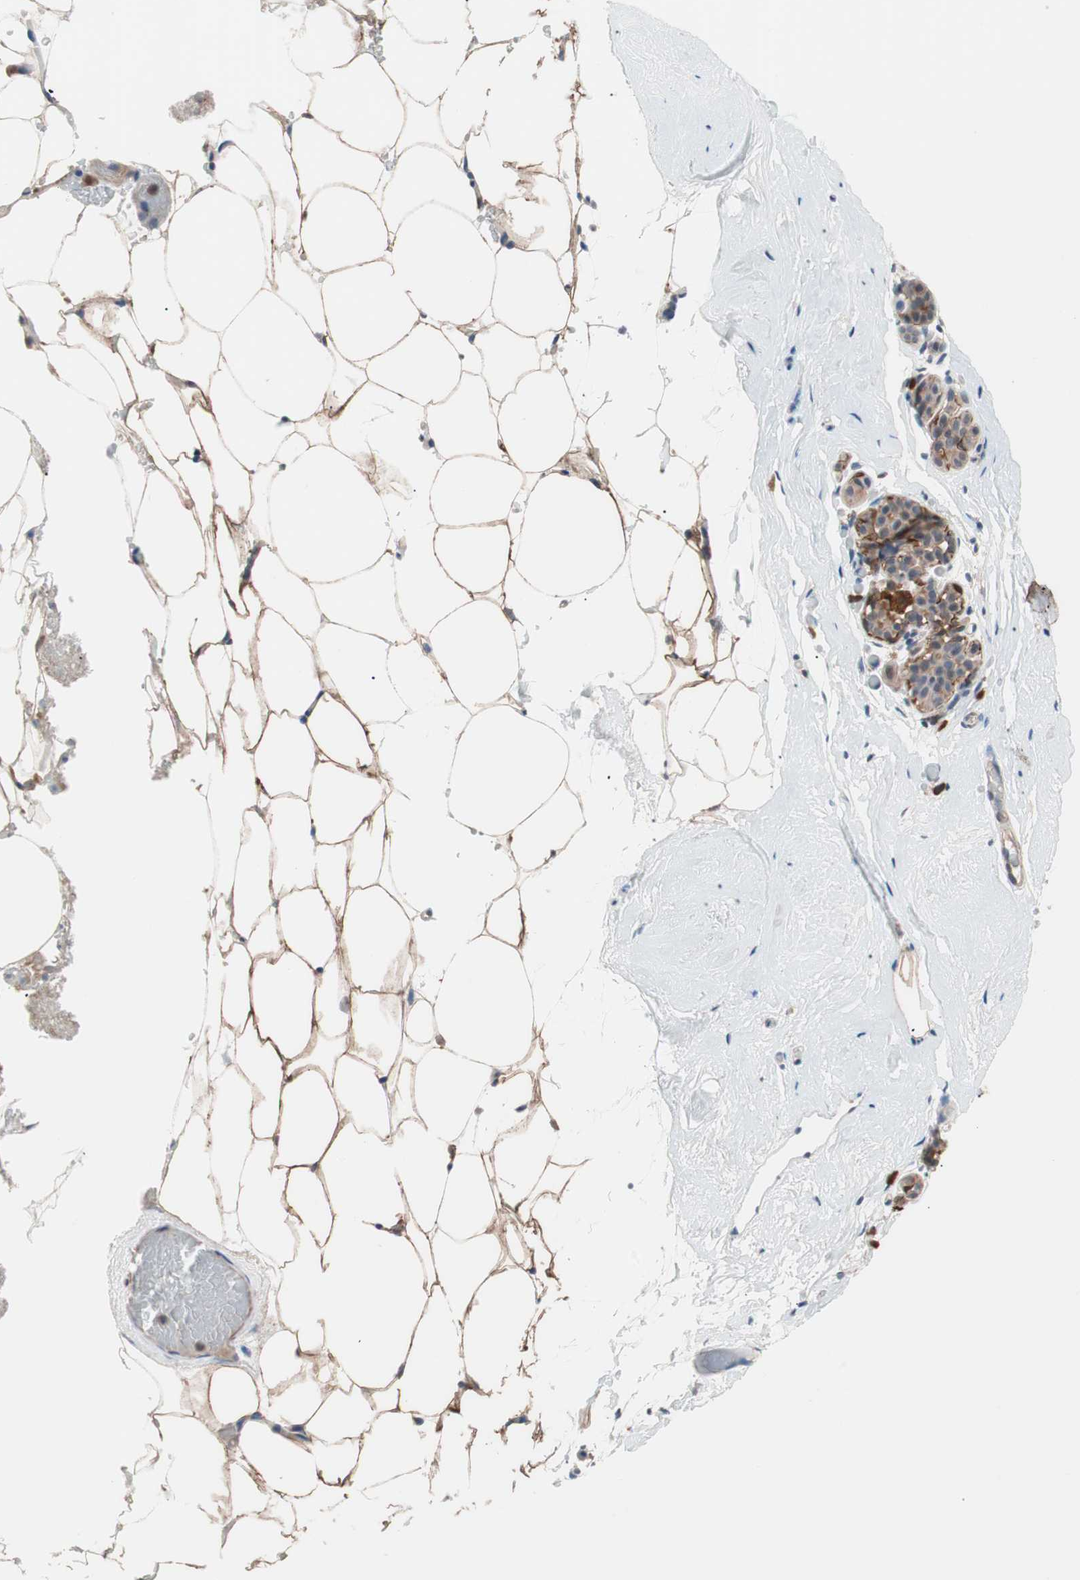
{"staining": {"intensity": "moderate", "quantity": ">75%", "location": "cytoplasmic/membranous"}, "tissue": "breast", "cell_type": "Adipocytes", "image_type": "normal", "snomed": [{"axis": "morphology", "description": "Normal tissue, NOS"}, {"axis": "topography", "description": "Breast"}], "caption": "The histopathology image reveals staining of normal breast, revealing moderate cytoplasmic/membranous protein positivity (brown color) within adipocytes.", "gene": "LITAF", "patient": {"sex": "female", "age": 75}}